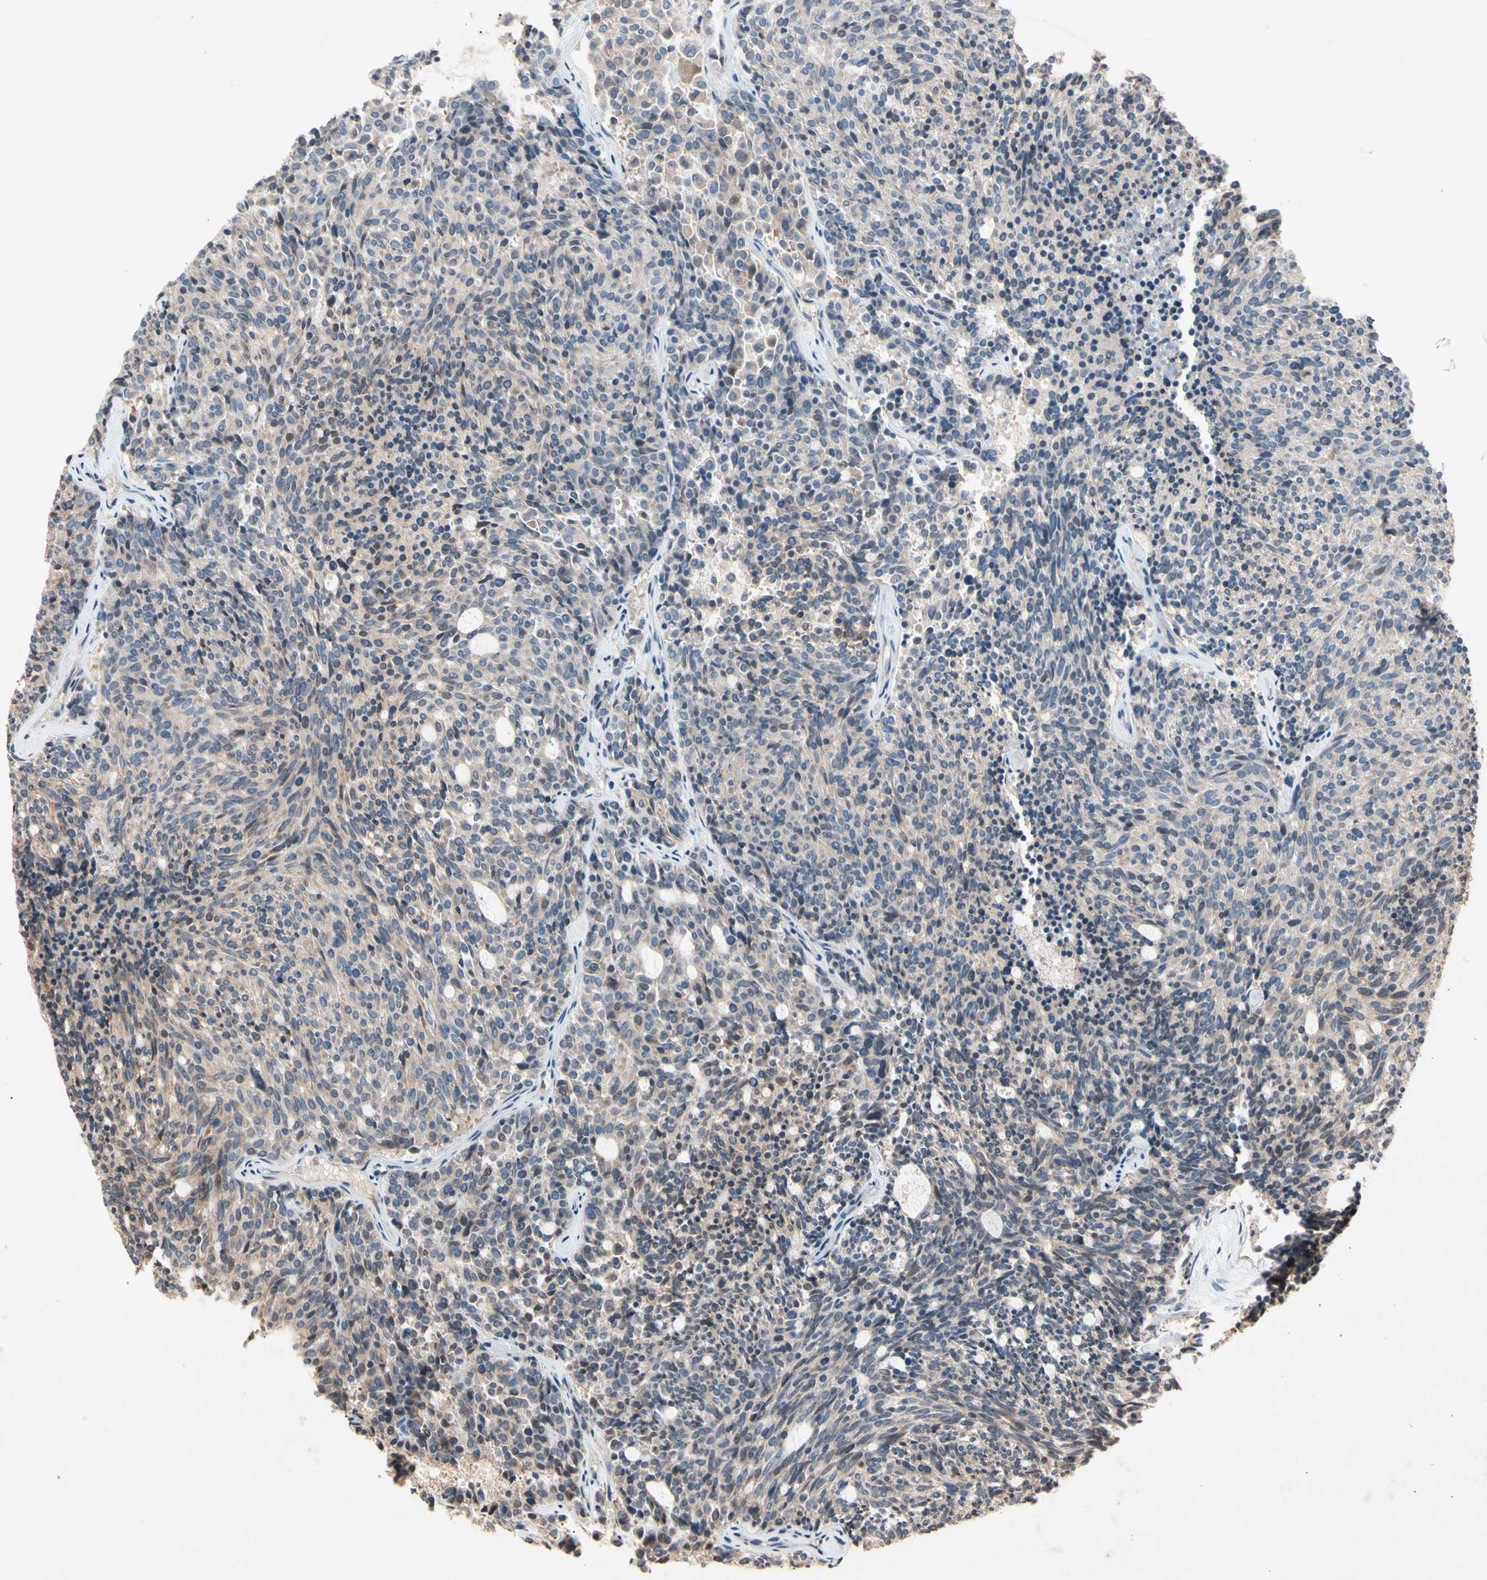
{"staining": {"intensity": "weak", "quantity": ">75%", "location": "cytoplasmic/membranous"}, "tissue": "carcinoid", "cell_type": "Tumor cells", "image_type": "cancer", "snomed": [{"axis": "morphology", "description": "Carcinoid, malignant, NOS"}, {"axis": "topography", "description": "Pancreas"}], "caption": "The photomicrograph reveals a brown stain indicating the presence of a protein in the cytoplasmic/membranous of tumor cells in carcinoid.", "gene": "PRDX4", "patient": {"sex": "female", "age": 54}}